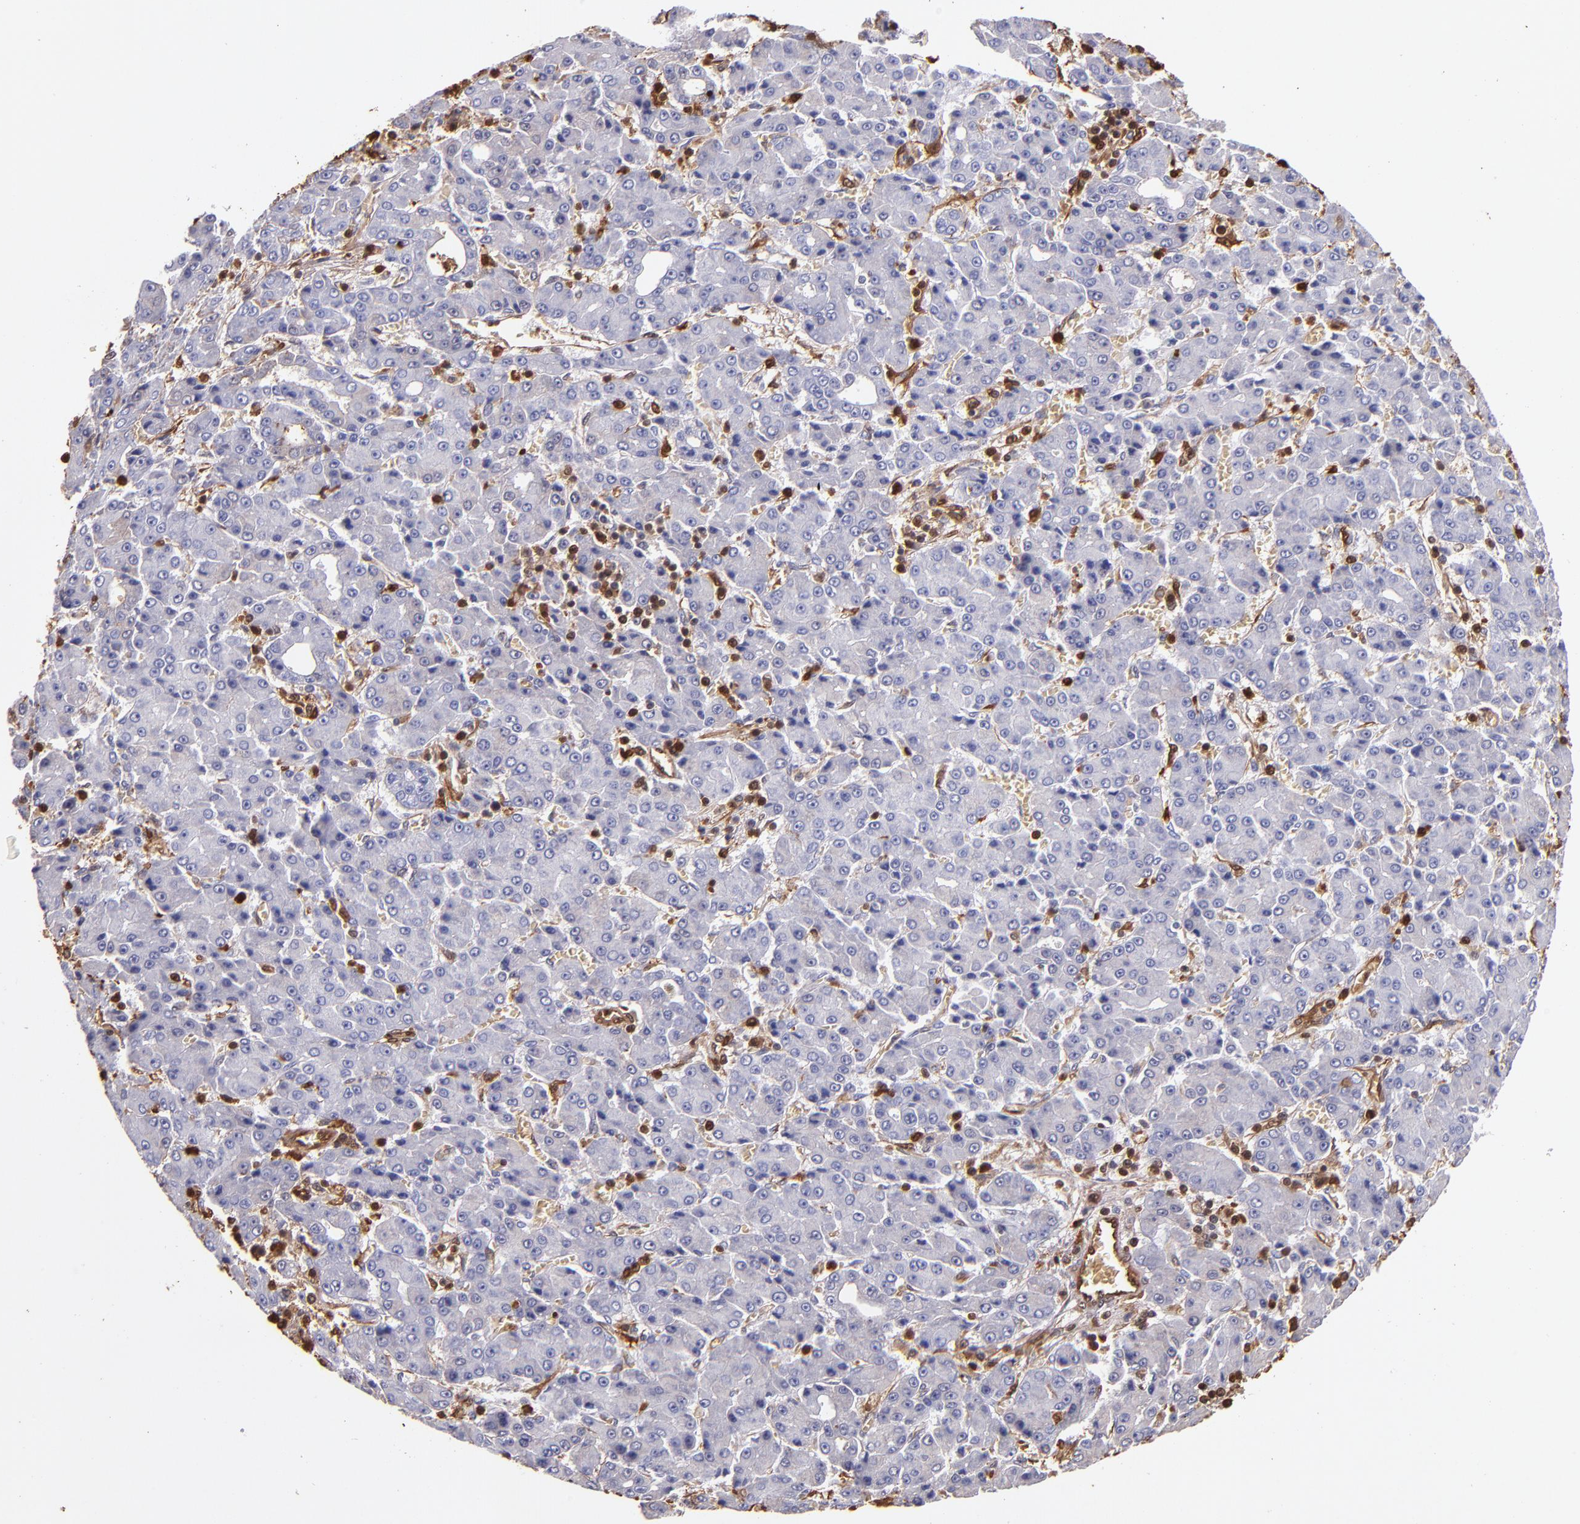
{"staining": {"intensity": "negative", "quantity": "none", "location": "none"}, "tissue": "liver cancer", "cell_type": "Tumor cells", "image_type": "cancer", "snomed": [{"axis": "morphology", "description": "Carcinoma, Hepatocellular, NOS"}, {"axis": "topography", "description": "Liver"}], "caption": "The immunohistochemistry micrograph has no significant expression in tumor cells of liver hepatocellular carcinoma tissue.", "gene": "S100A6", "patient": {"sex": "male", "age": 69}}